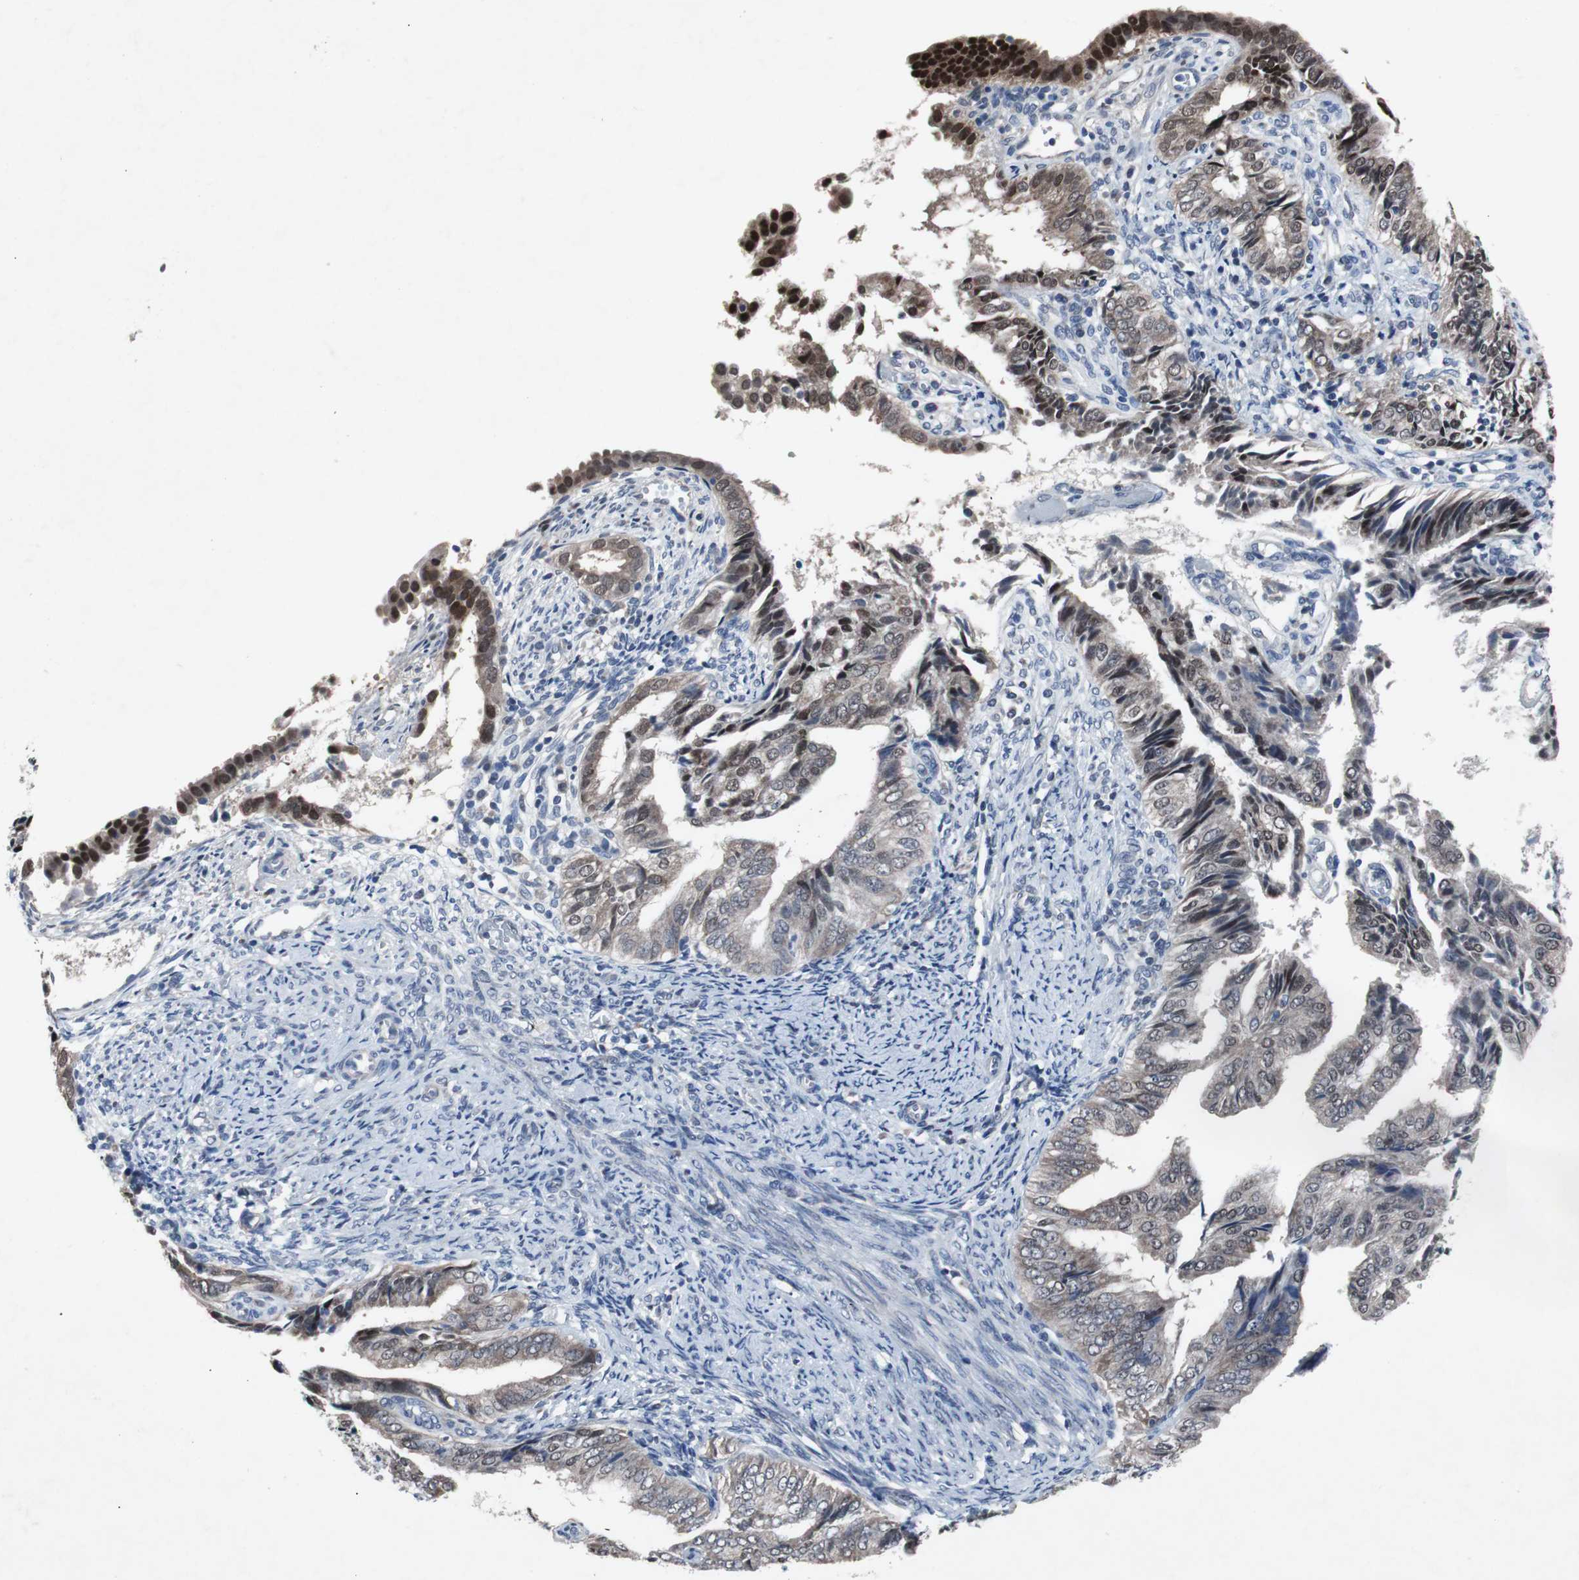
{"staining": {"intensity": "moderate", "quantity": "25%-75%", "location": "cytoplasmic/membranous,nuclear"}, "tissue": "endometrial cancer", "cell_type": "Tumor cells", "image_type": "cancer", "snomed": [{"axis": "morphology", "description": "Adenocarcinoma, NOS"}, {"axis": "topography", "description": "Endometrium"}], "caption": "Immunohistochemistry (IHC) (DAB) staining of human endometrial adenocarcinoma exhibits moderate cytoplasmic/membranous and nuclear protein staining in about 25%-75% of tumor cells. Using DAB (brown) and hematoxylin (blue) stains, captured at high magnification using brightfield microscopy.", "gene": "RBM47", "patient": {"sex": "female", "age": 58}}